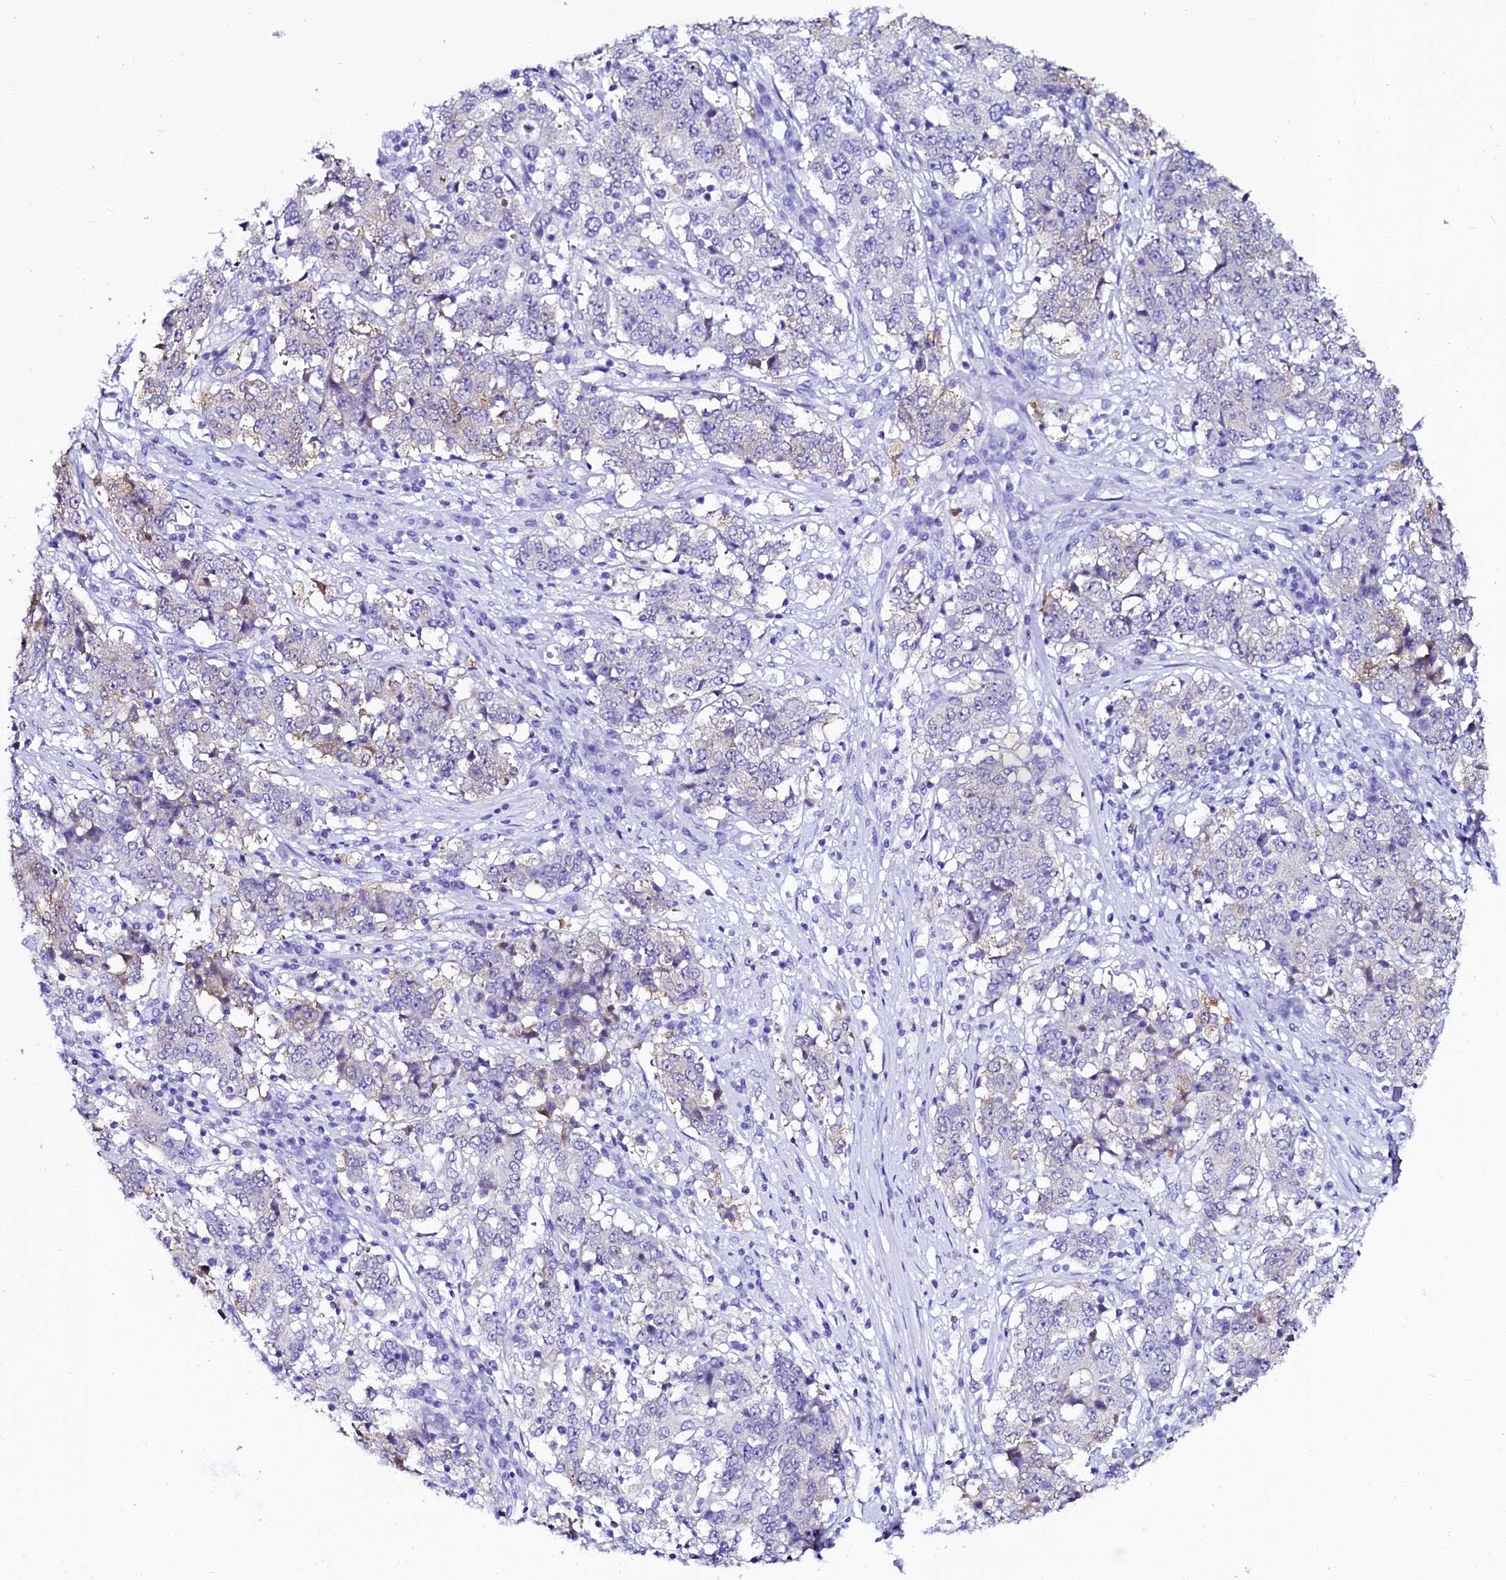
{"staining": {"intensity": "negative", "quantity": "none", "location": "none"}, "tissue": "stomach cancer", "cell_type": "Tumor cells", "image_type": "cancer", "snomed": [{"axis": "morphology", "description": "Adenocarcinoma, NOS"}, {"axis": "topography", "description": "Stomach"}], "caption": "IHC micrograph of neoplastic tissue: human stomach cancer (adenocarcinoma) stained with DAB reveals no significant protein staining in tumor cells.", "gene": "SORD", "patient": {"sex": "male", "age": 59}}